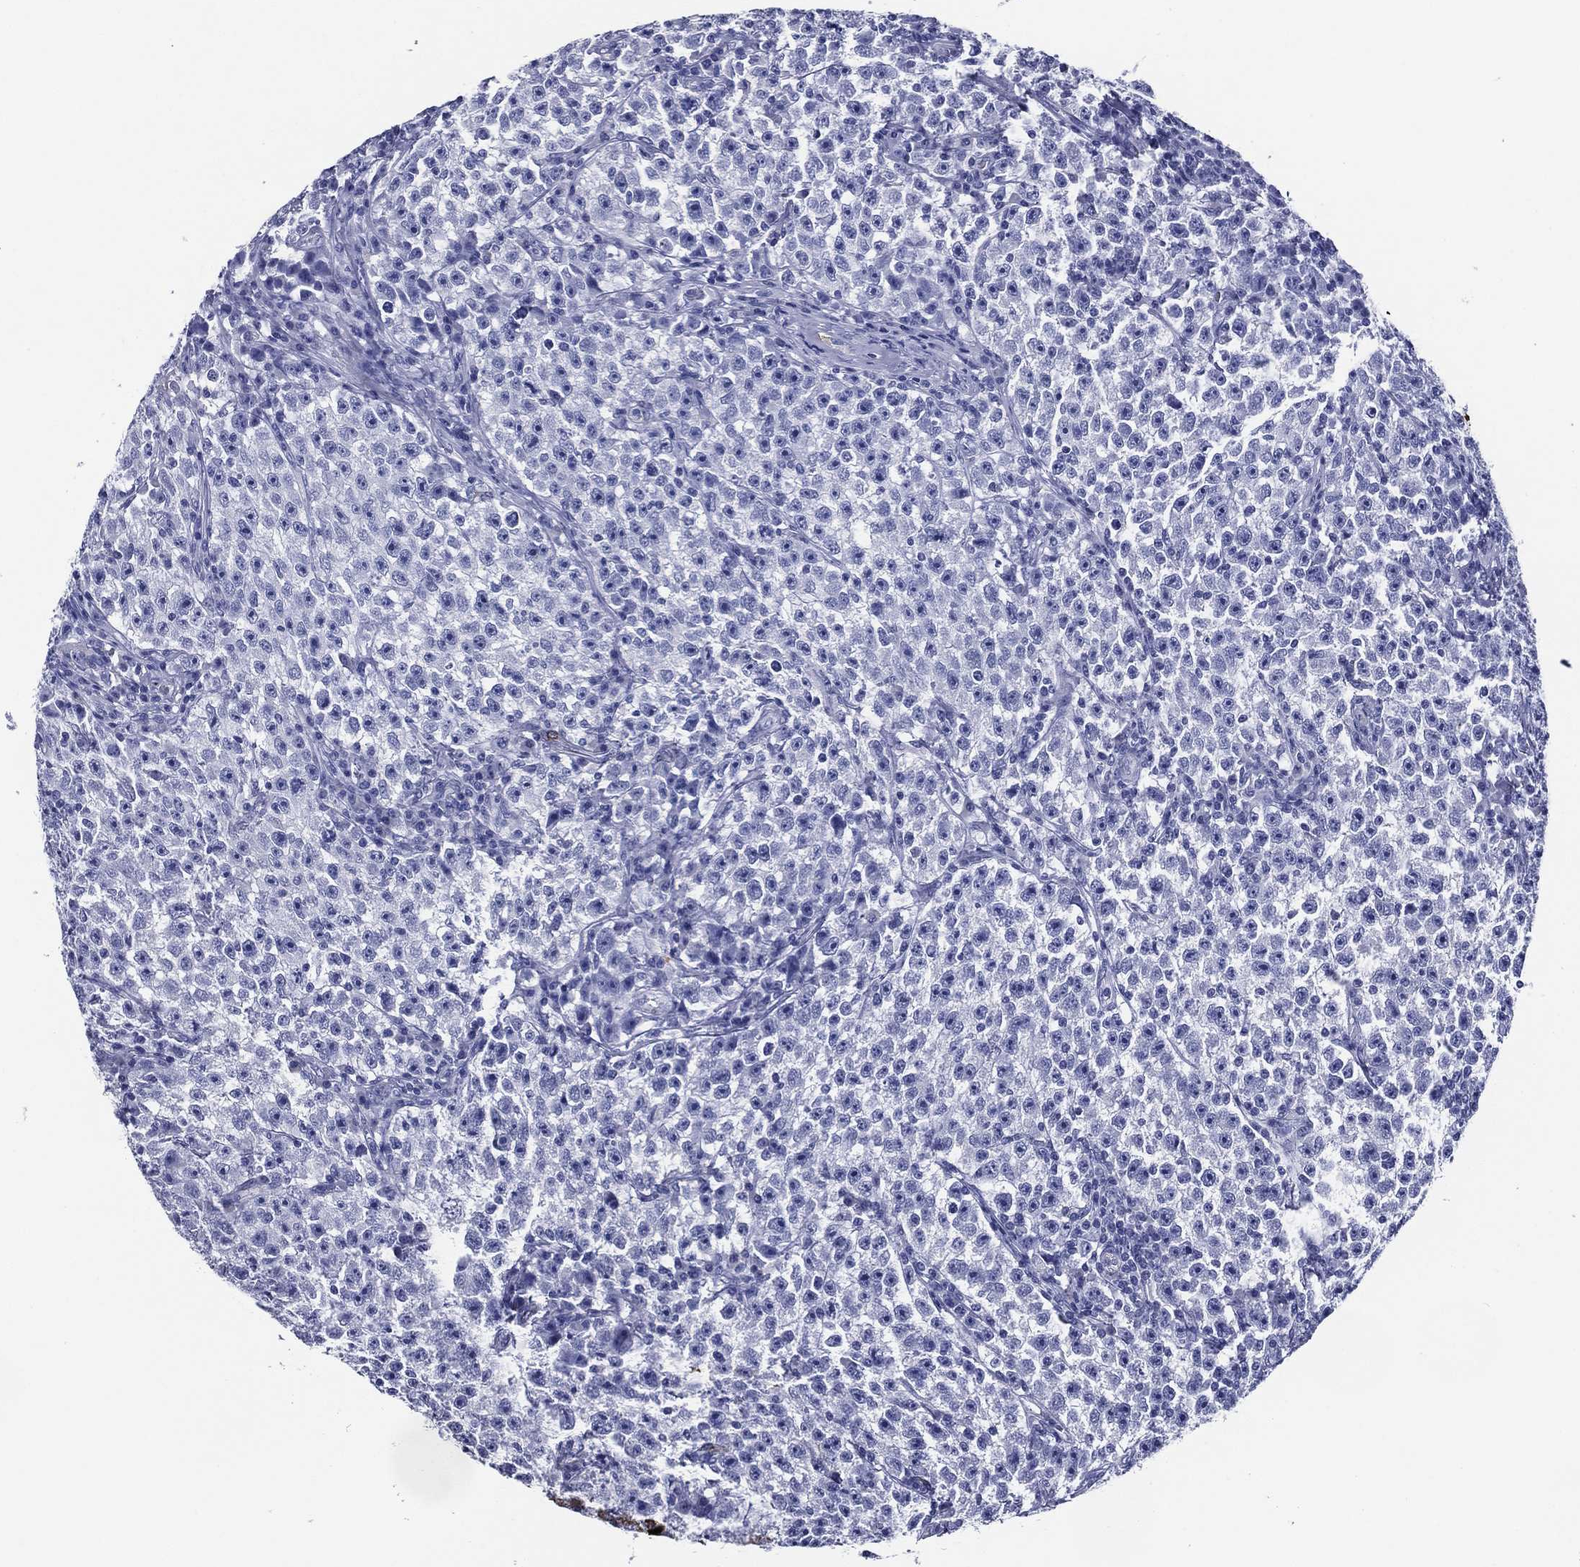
{"staining": {"intensity": "negative", "quantity": "none", "location": "none"}, "tissue": "testis cancer", "cell_type": "Tumor cells", "image_type": "cancer", "snomed": [{"axis": "morphology", "description": "Seminoma, NOS"}, {"axis": "topography", "description": "Testis"}], "caption": "A micrograph of testis cancer (seminoma) stained for a protein shows no brown staining in tumor cells. Nuclei are stained in blue.", "gene": "ACE2", "patient": {"sex": "male", "age": 22}}